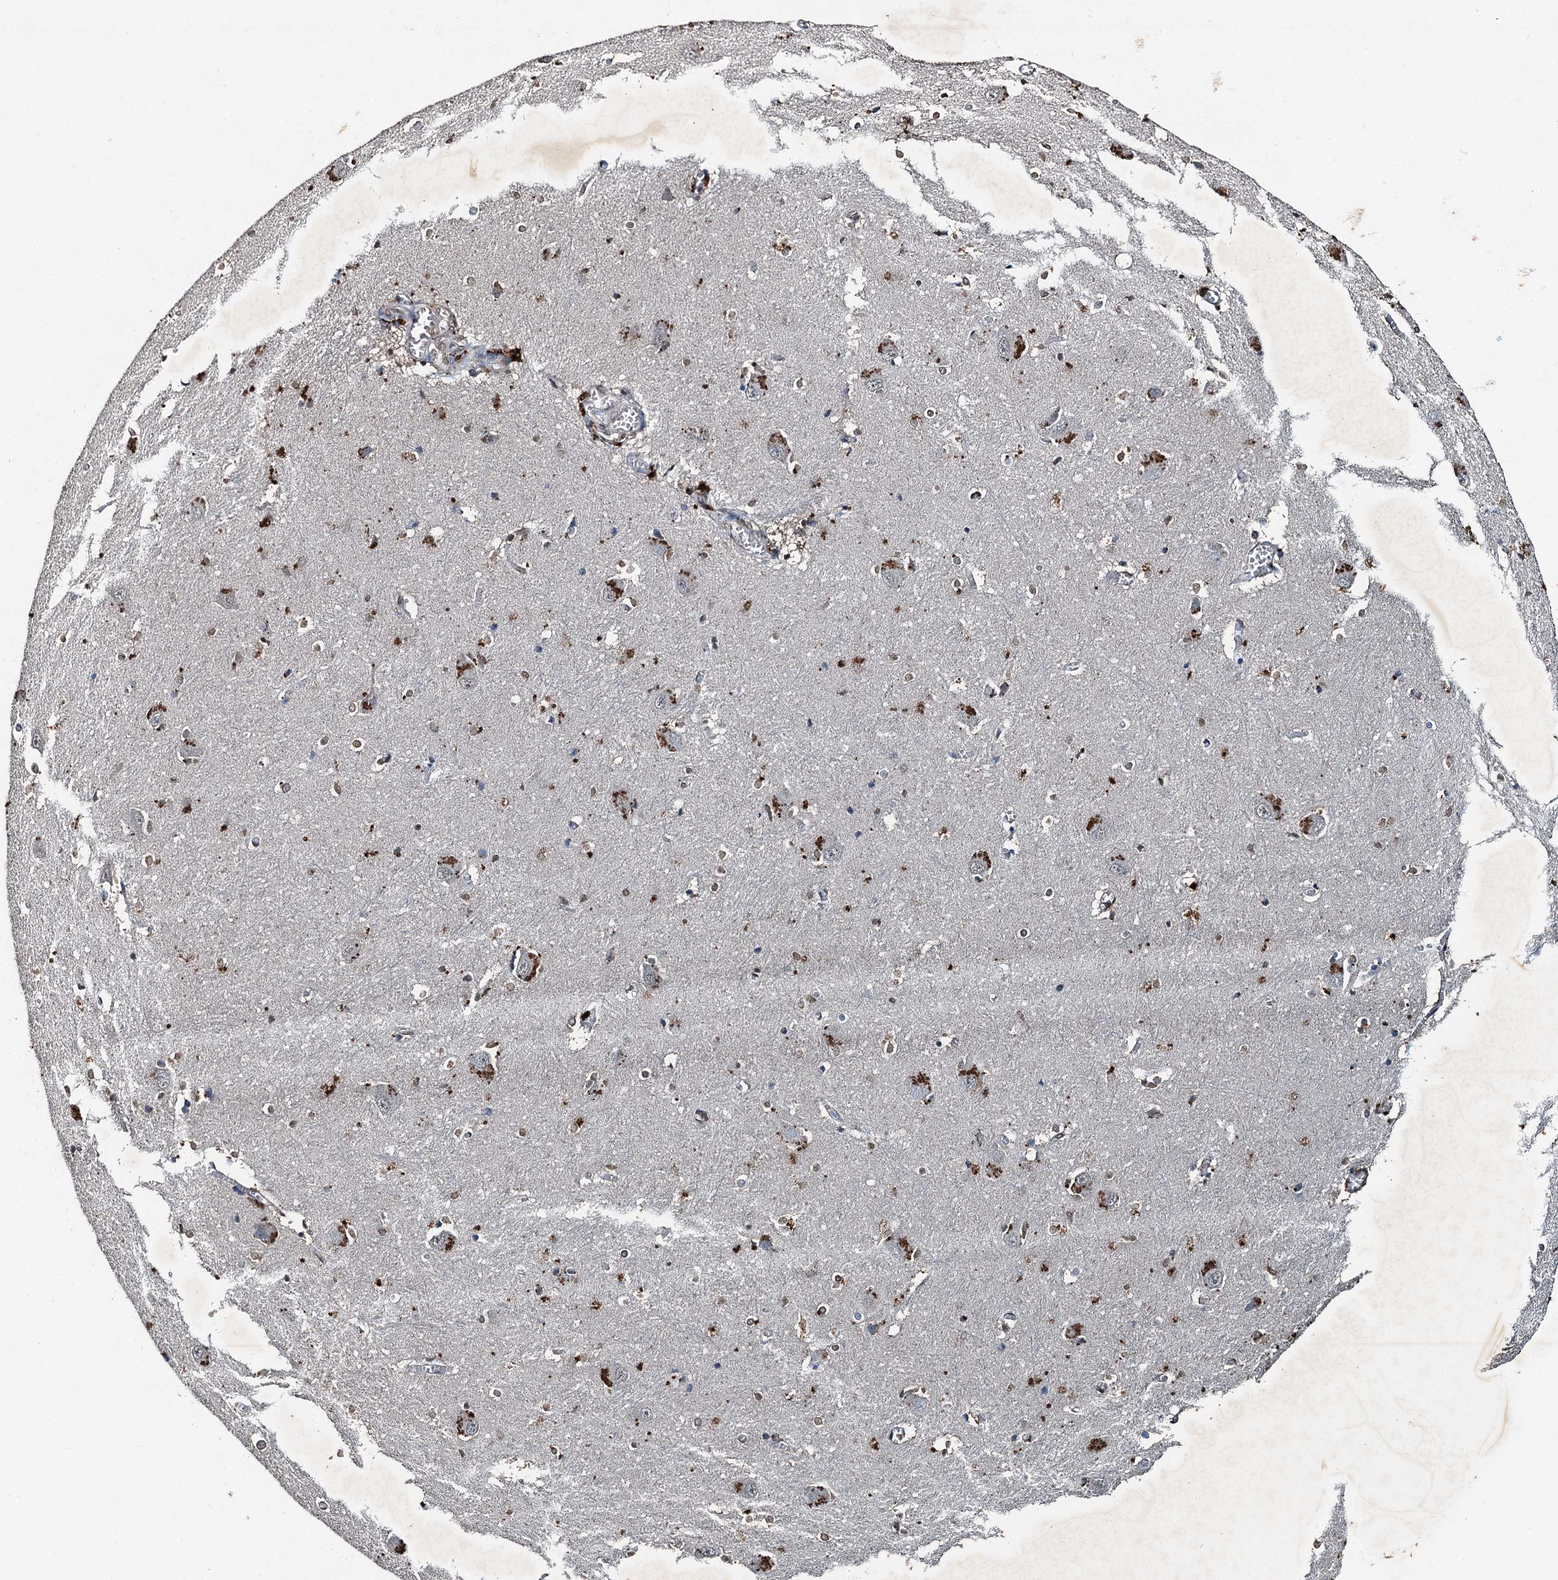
{"staining": {"intensity": "strong", "quantity": "25%-75%", "location": "cytoplasmic/membranous"}, "tissue": "caudate", "cell_type": "Glial cells", "image_type": "normal", "snomed": [{"axis": "morphology", "description": "Normal tissue, NOS"}, {"axis": "topography", "description": "Lateral ventricle wall"}], "caption": "A brown stain shows strong cytoplasmic/membranous positivity of a protein in glial cells of normal caudate. Using DAB (brown) and hematoxylin (blue) stains, captured at high magnification using brightfield microscopy.", "gene": "TCTN1", "patient": {"sex": "male", "age": 37}}